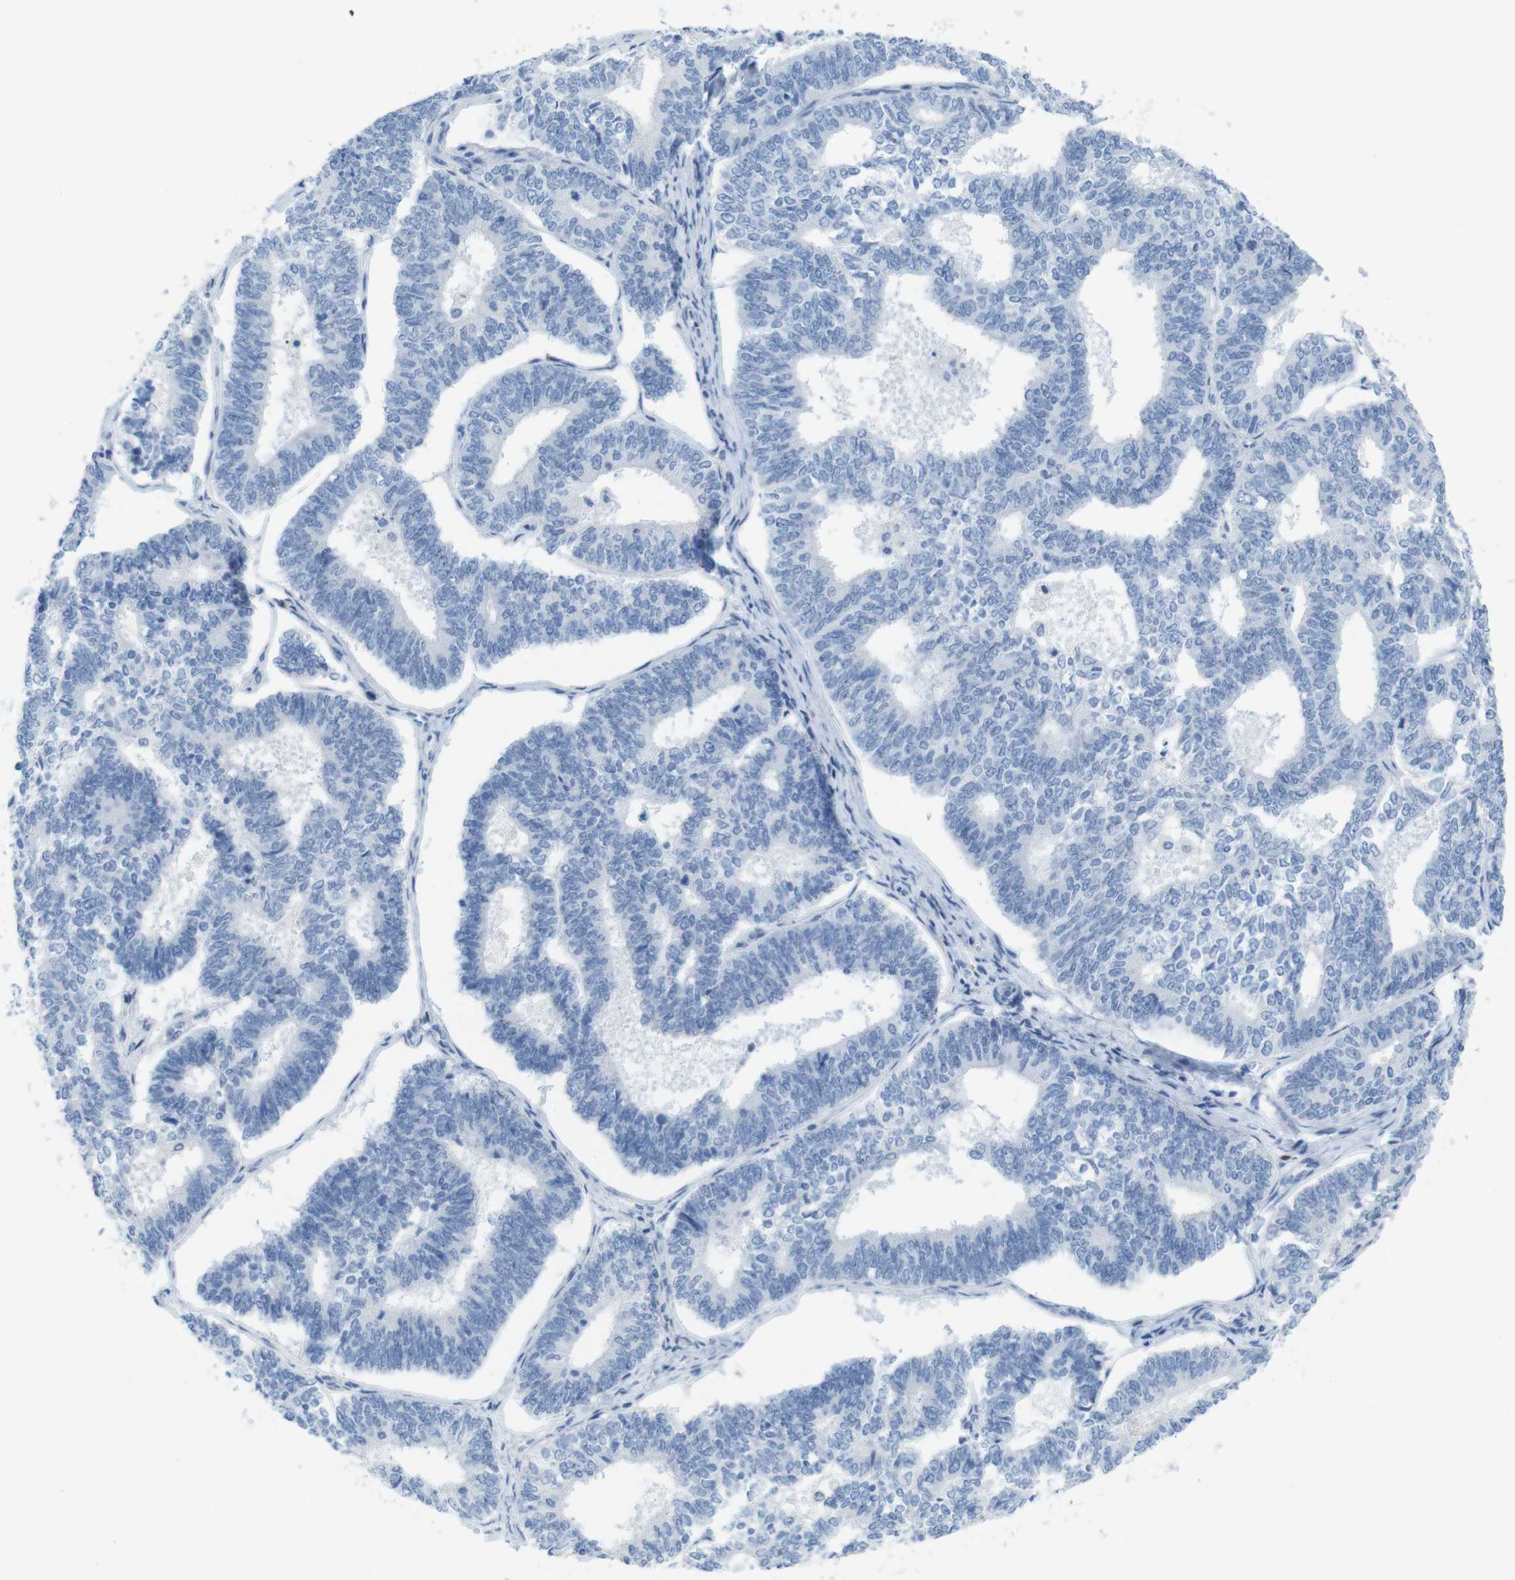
{"staining": {"intensity": "negative", "quantity": "none", "location": "none"}, "tissue": "endometrial cancer", "cell_type": "Tumor cells", "image_type": "cancer", "snomed": [{"axis": "morphology", "description": "Adenocarcinoma, NOS"}, {"axis": "topography", "description": "Endometrium"}], "caption": "Immunohistochemistry of human endometrial adenocarcinoma reveals no staining in tumor cells.", "gene": "CD5", "patient": {"sex": "female", "age": 70}}